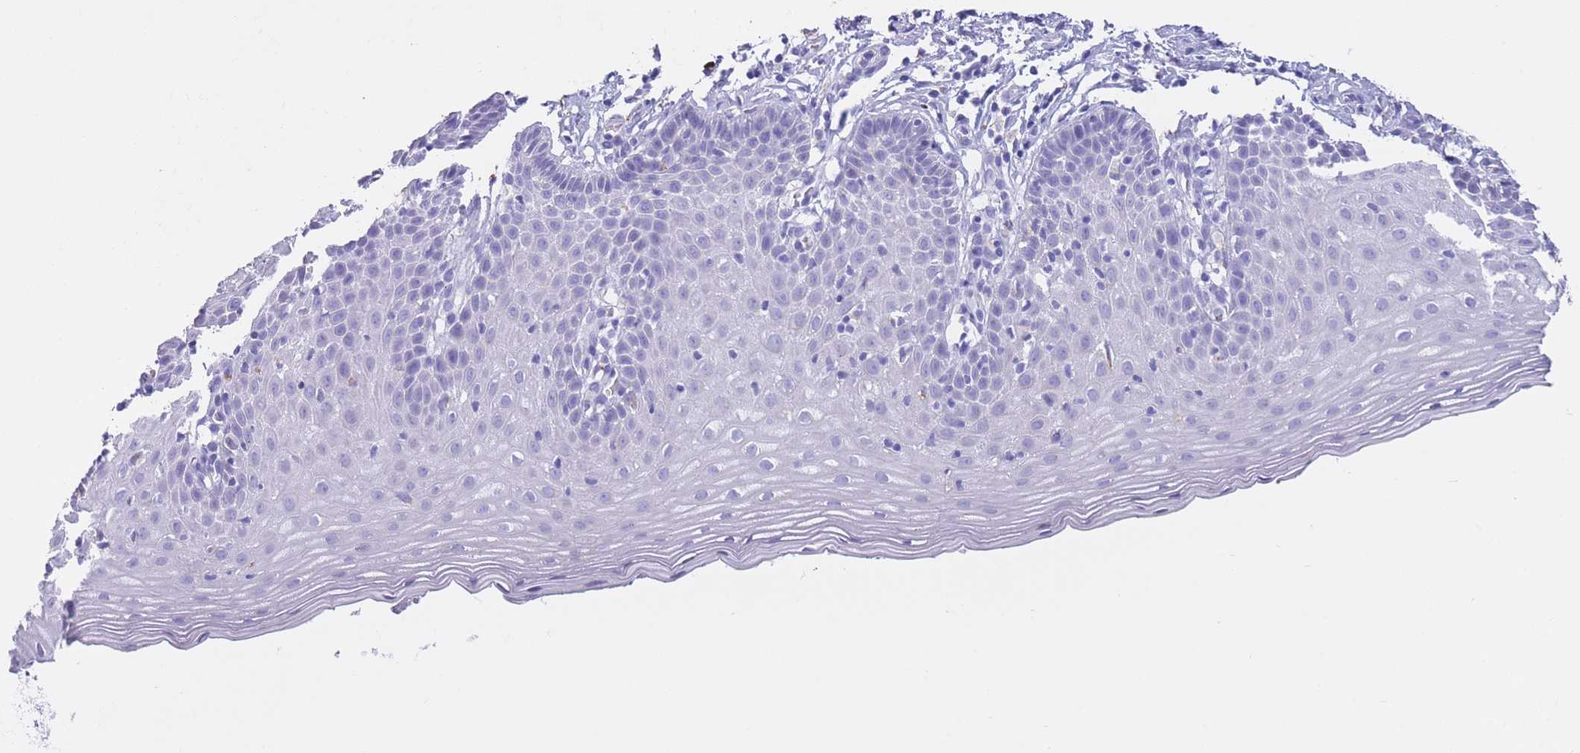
{"staining": {"intensity": "negative", "quantity": "none", "location": "none"}, "tissue": "cervix", "cell_type": "Glandular cells", "image_type": "normal", "snomed": [{"axis": "morphology", "description": "Normal tissue, NOS"}, {"axis": "topography", "description": "Cervix"}], "caption": "IHC of benign cervix reveals no staining in glandular cells. (DAB immunohistochemistry (IHC) with hematoxylin counter stain).", "gene": "PLBD1", "patient": {"sex": "female", "age": 36}}